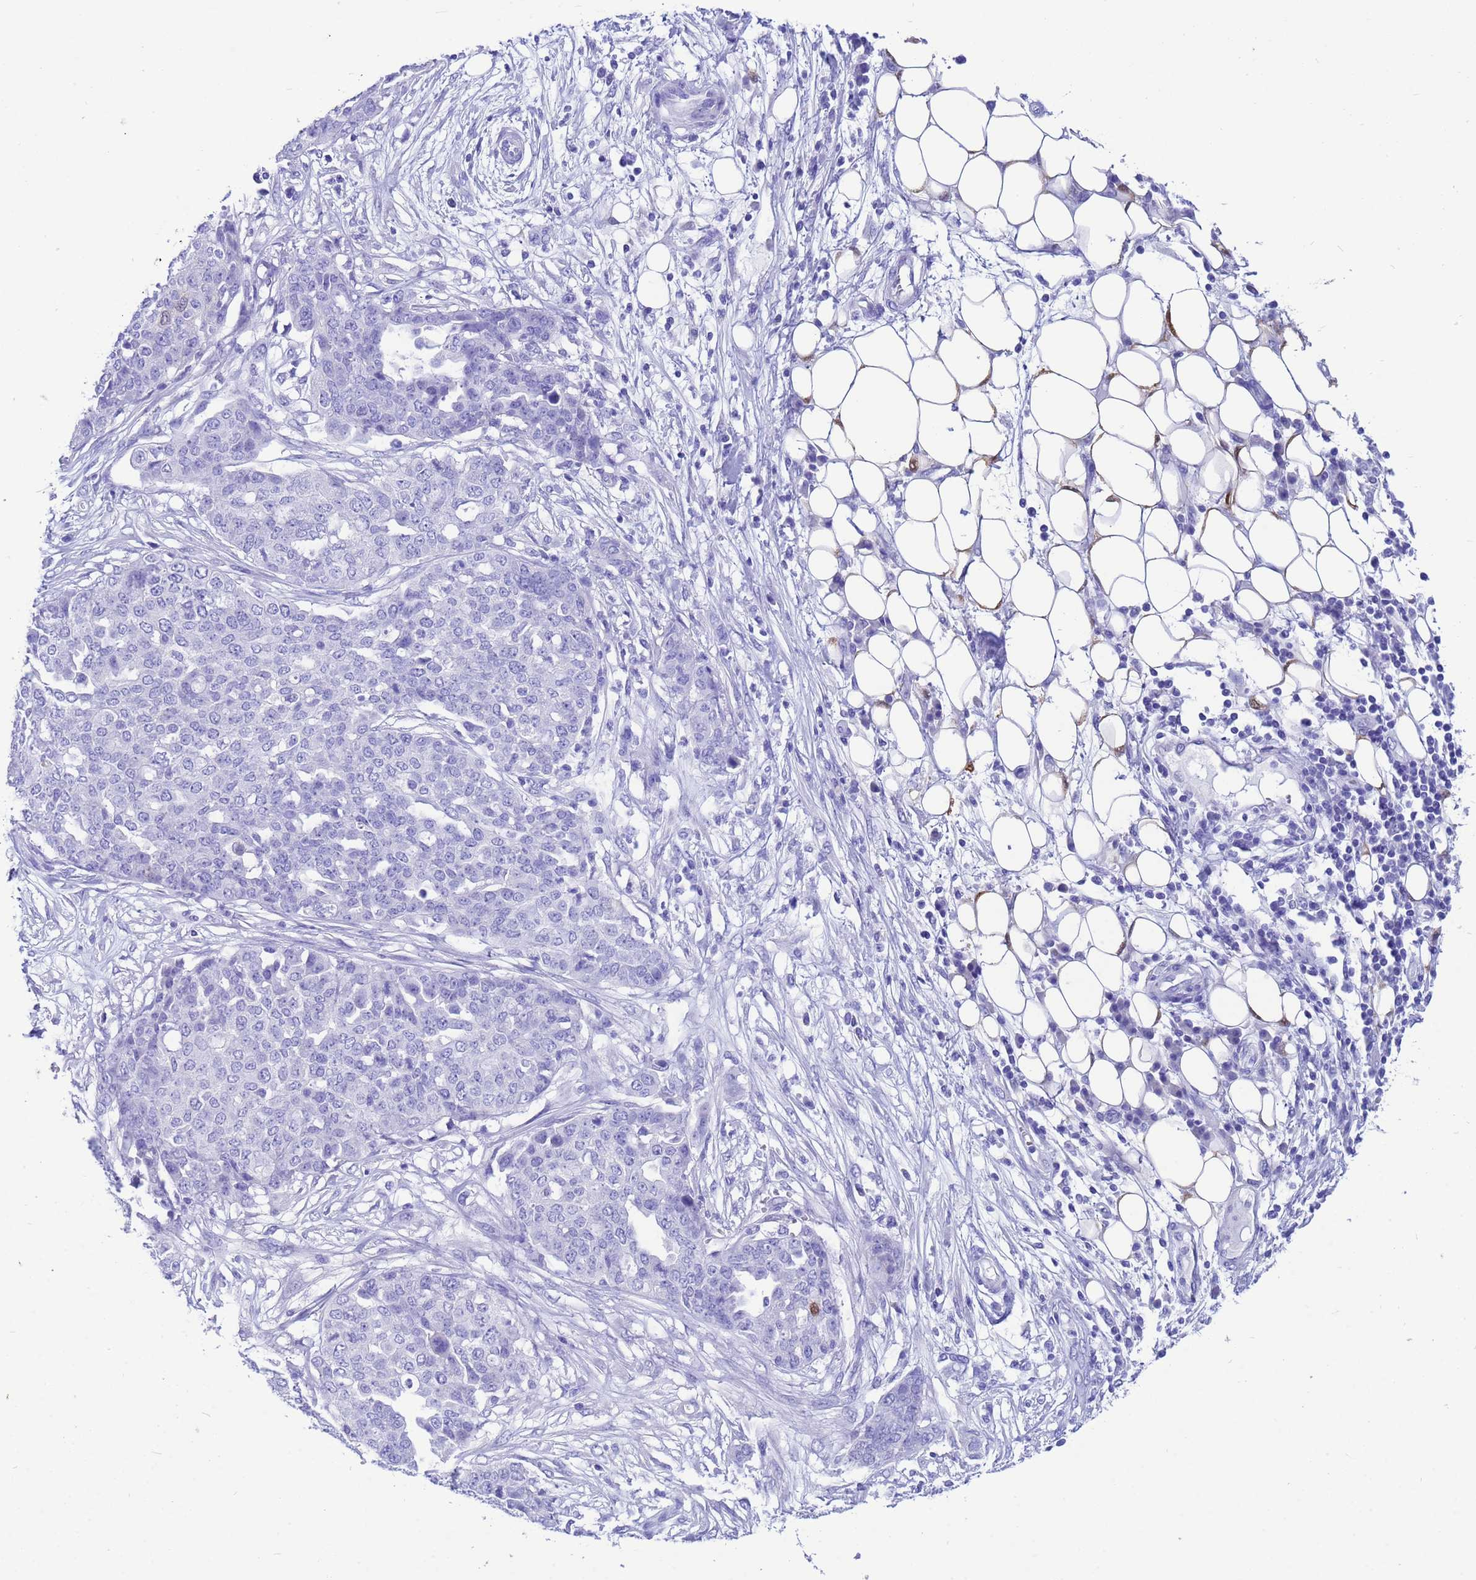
{"staining": {"intensity": "negative", "quantity": "none", "location": "none"}, "tissue": "ovarian cancer", "cell_type": "Tumor cells", "image_type": "cancer", "snomed": [{"axis": "morphology", "description": "Cystadenocarcinoma, serous, NOS"}, {"axis": "topography", "description": "Soft tissue"}, {"axis": "topography", "description": "Ovary"}], "caption": "Tumor cells show no significant protein expression in serous cystadenocarcinoma (ovarian). (Stains: DAB immunohistochemistry (IHC) with hematoxylin counter stain, Microscopy: brightfield microscopy at high magnification).", "gene": "AKR1C2", "patient": {"sex": "female", "age": 57}}